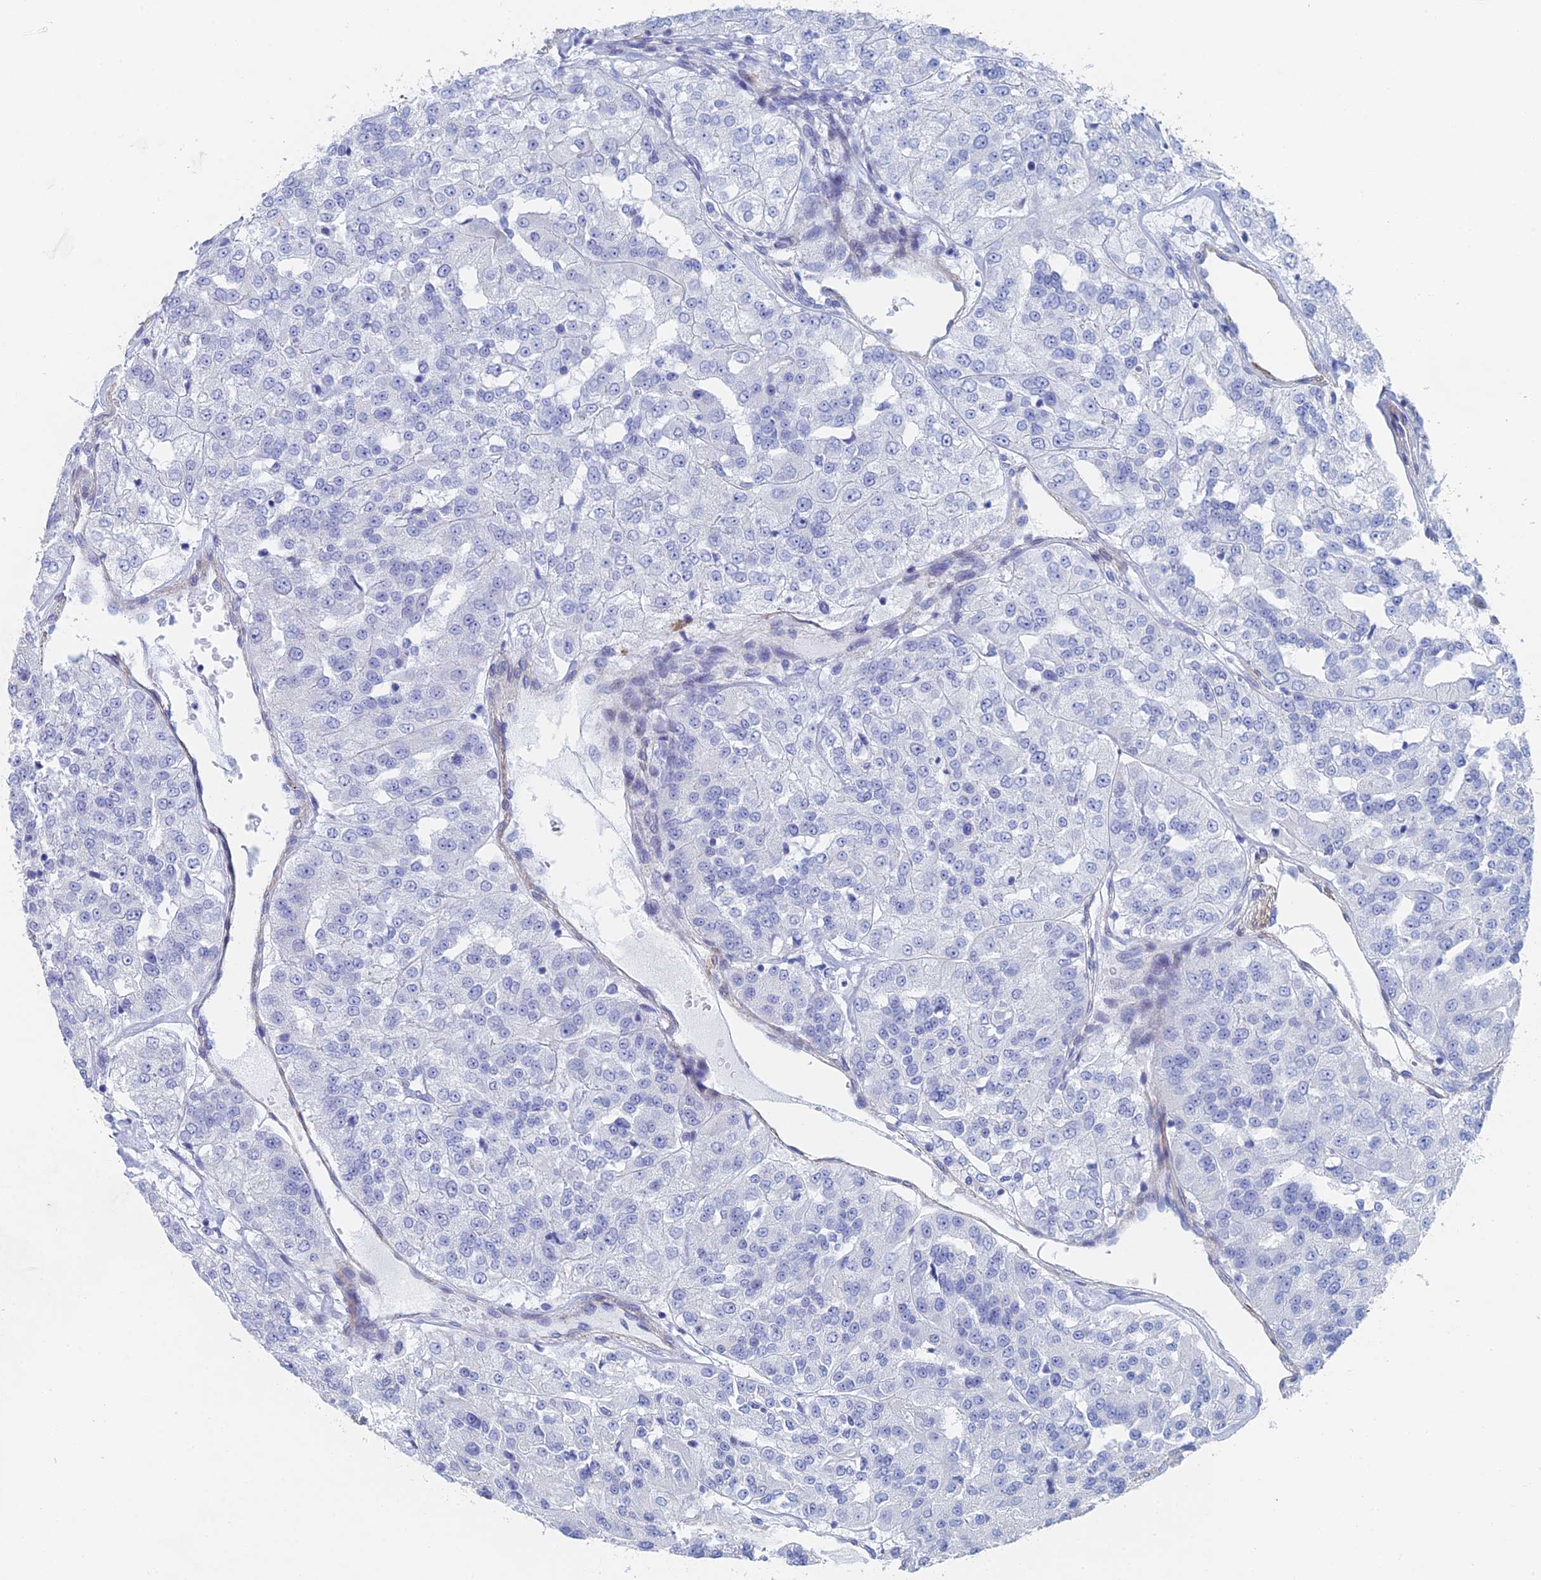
{"staining": {"intensity": "negative", "quantity": "none", "location": "none"}, "tissue": "renal cancer", "cell_type": "Tumor cells", "image_type": "cancer", "snomed": [{"axis": "morphology", "description": "Adenocarcinoma, NOS"}, {"axis": "topography", "description": "Kidney"}], "caption": "Histopathology image shows no significant protein expression in tumor cells of renal adenocarcinoma.", "gene": "KCNK18", "patient": {"sex": "female", "age": 63}}